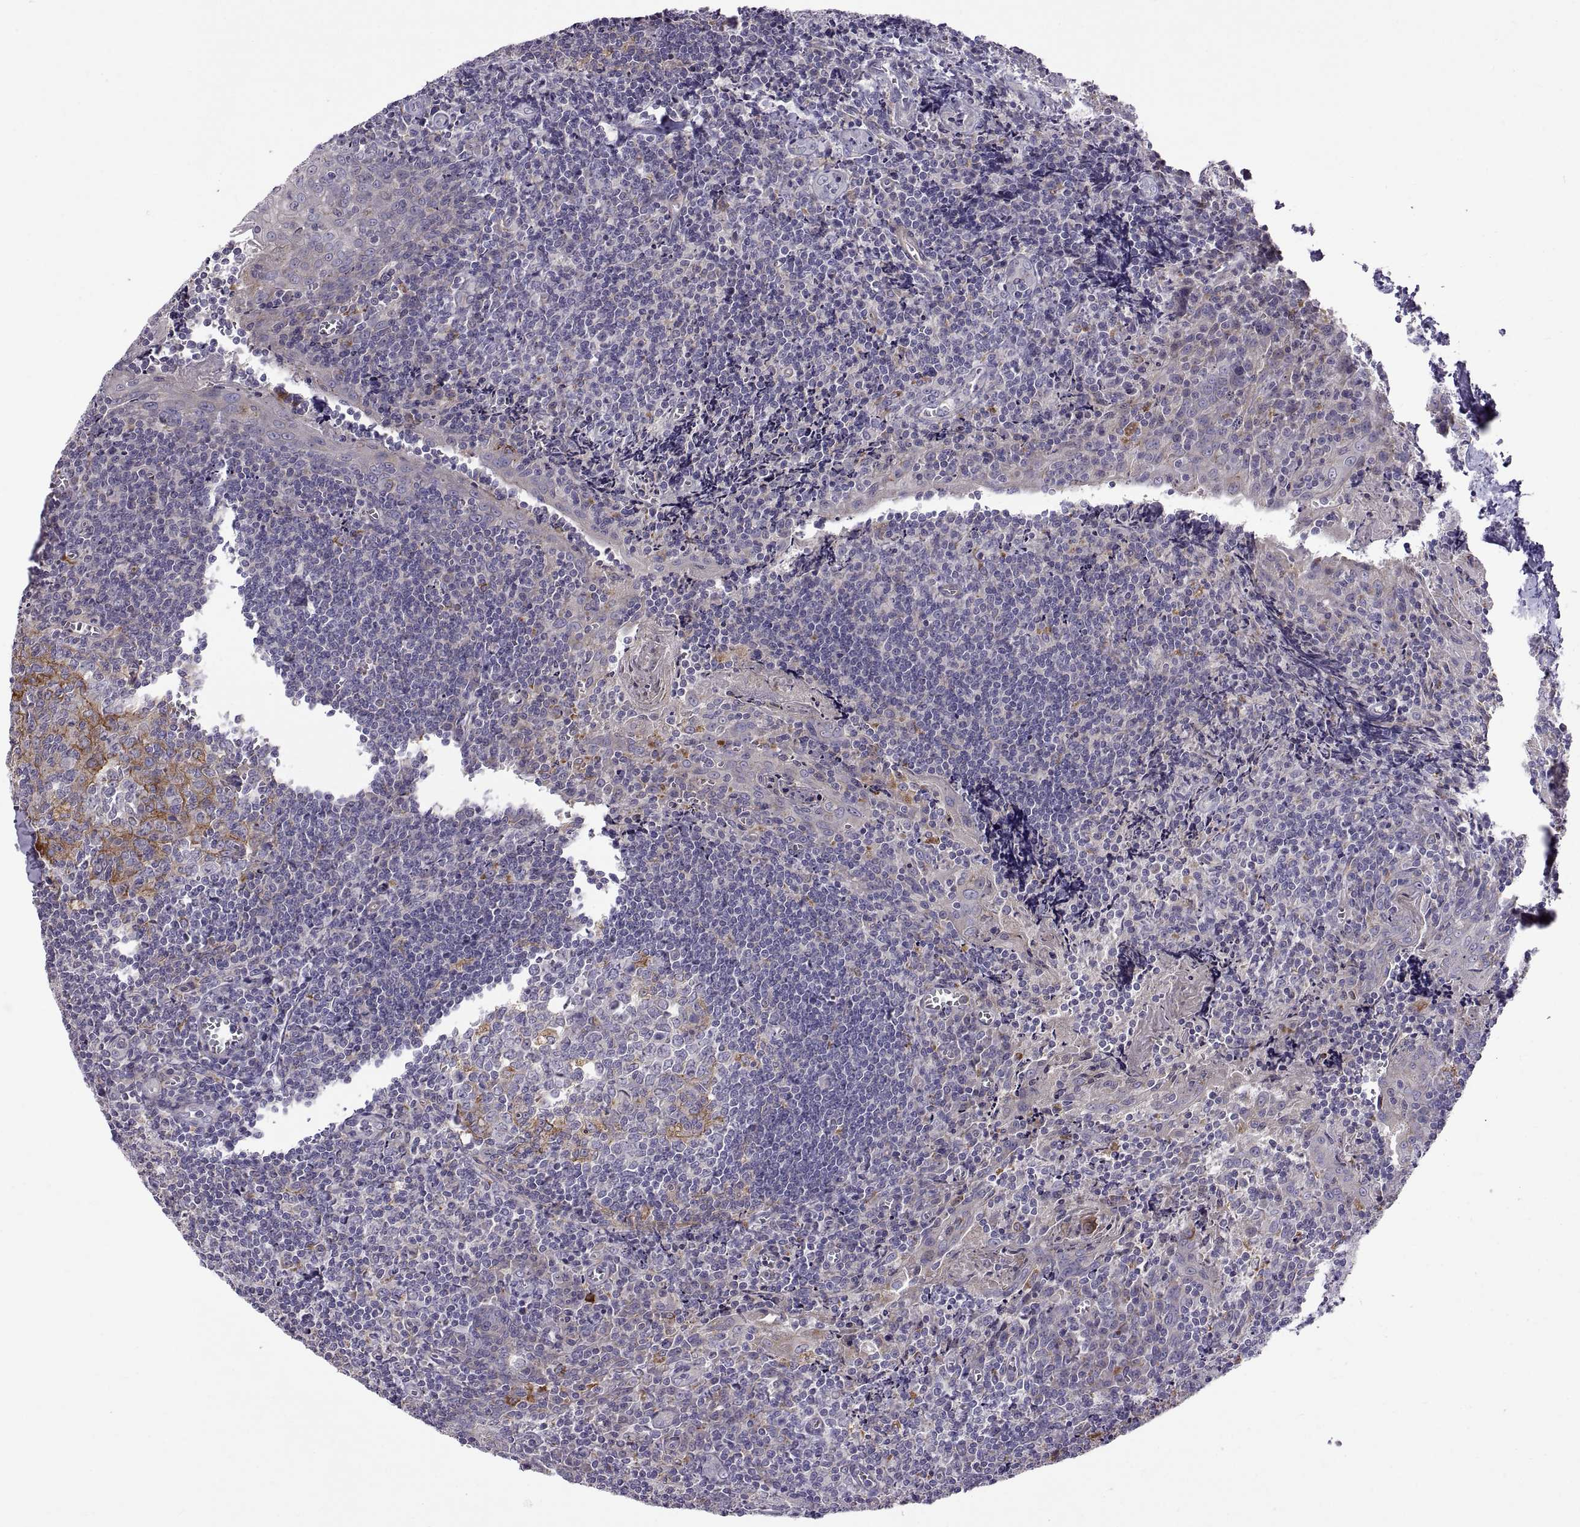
{"staining": {"intensity": "weak", "quantity": "25%-75%", "location": "cytoplasmic/membranous"}, "tissue": "tonsil", "cell_type": "Germinal center cells", "image_type": "normal", "snomed": [{"axis": "morphology", "description": "Normal tissue, NOS"}, {"axis": "morphology", "description": "Inflammation, NOS"}, {"axis": "topography", "description": "Tonsil"}], "caption": "DAB immunohistochemical staining of unremarkable human tonsil displays weak cytoplasmic/membranous protein positivity in about 25%-75% of germinal center cells.", "gene": "ARSL", "patient": {"sex": "female", "age": 31}}